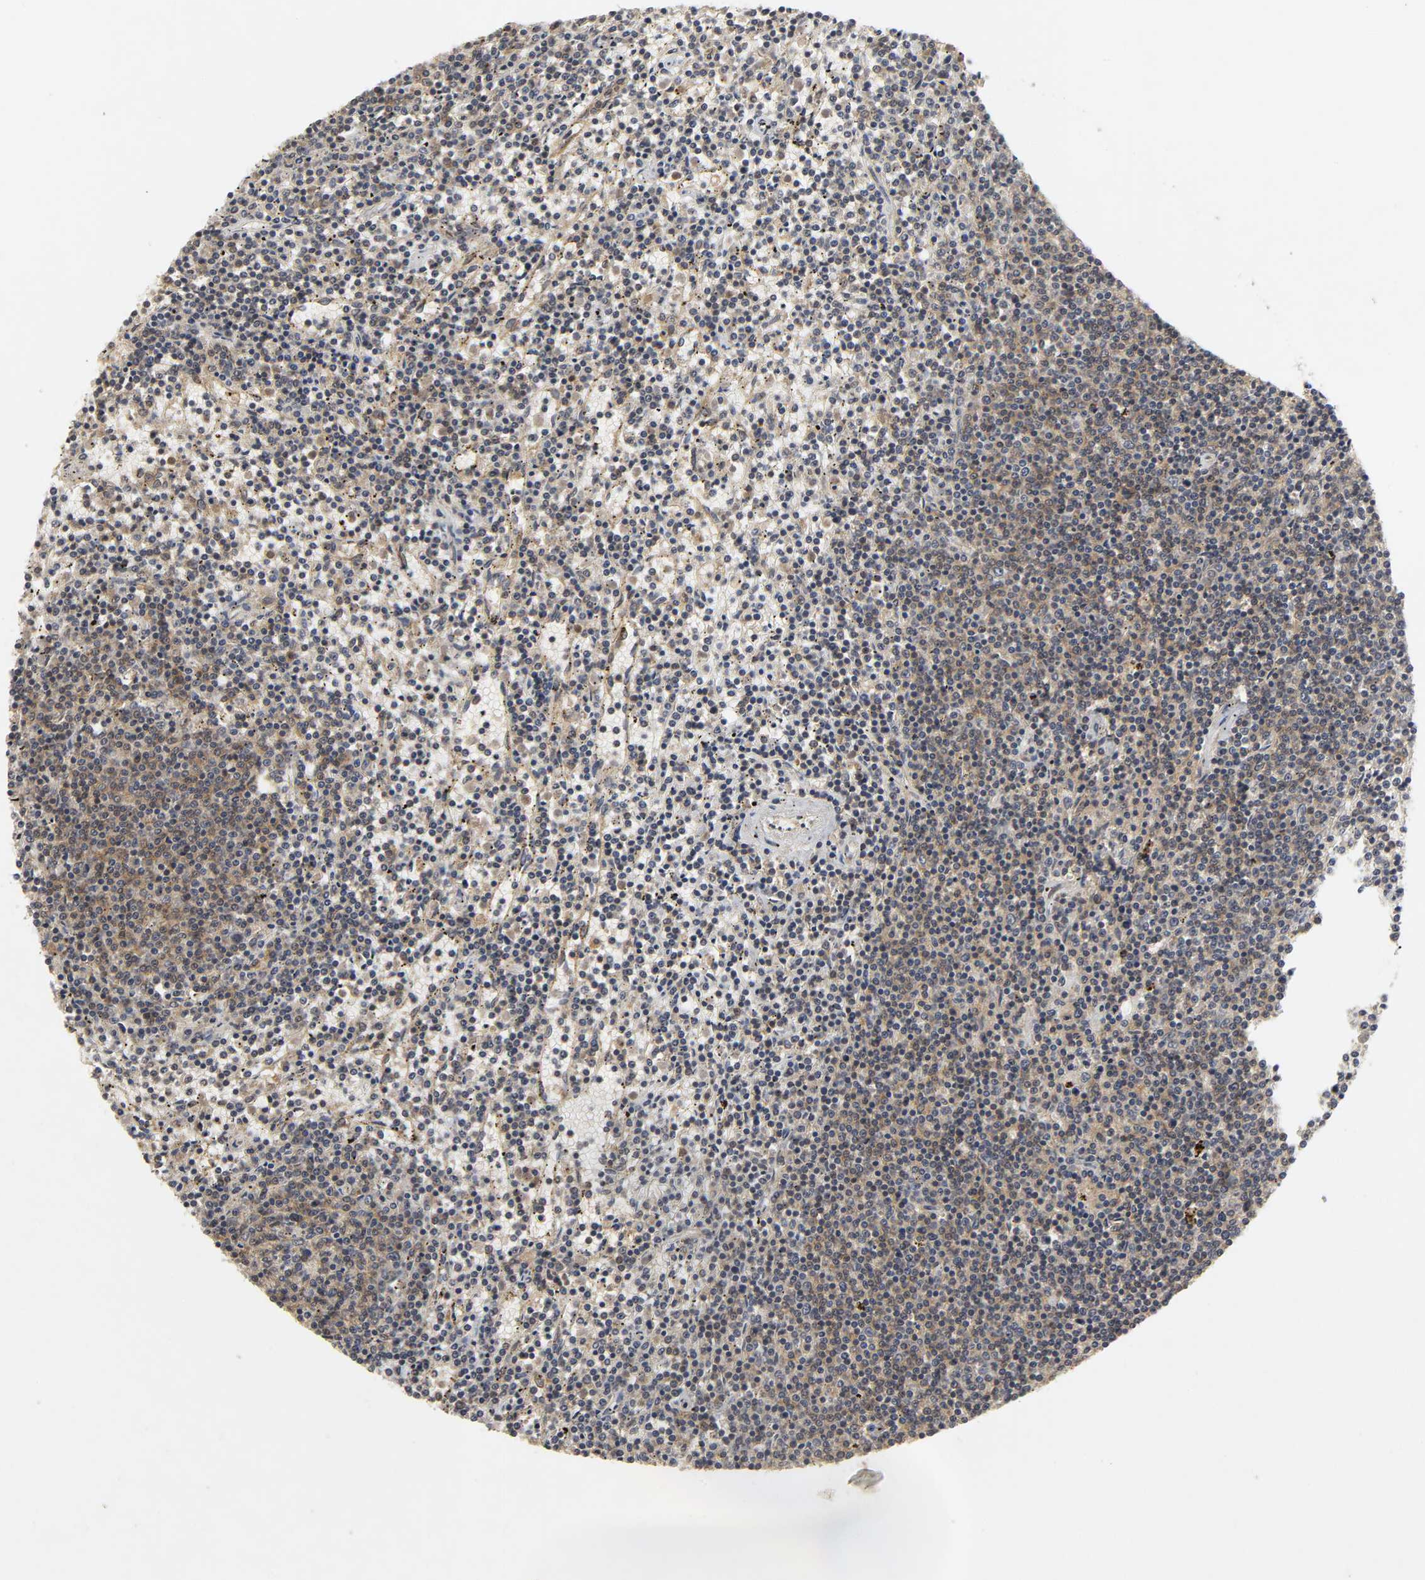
{"staining": {"intensity": "moderate", "quantity": ">75%", "location": "cytoplasmic/membranous"}, "tissue": "lymphoma", "cell_type": "Tumor cells", "image_type": "cancer", "snomed": [{"axis": "morphology", "description": "Malignant lymphoma, non-Hodgkin's type, Low grade"}, {"axis": "topography", "description": "Spleen"}], "caption": "Immunohistochemistry (IHC) histopathology image of human lymphoma stained for a protein (brown), which displays medium levels of moderate cytoplasmic/membranous staining in approximately >75% of tumor cells.", "gene": "TRAF6", "patient": {"sex": "female", "age": 50}}